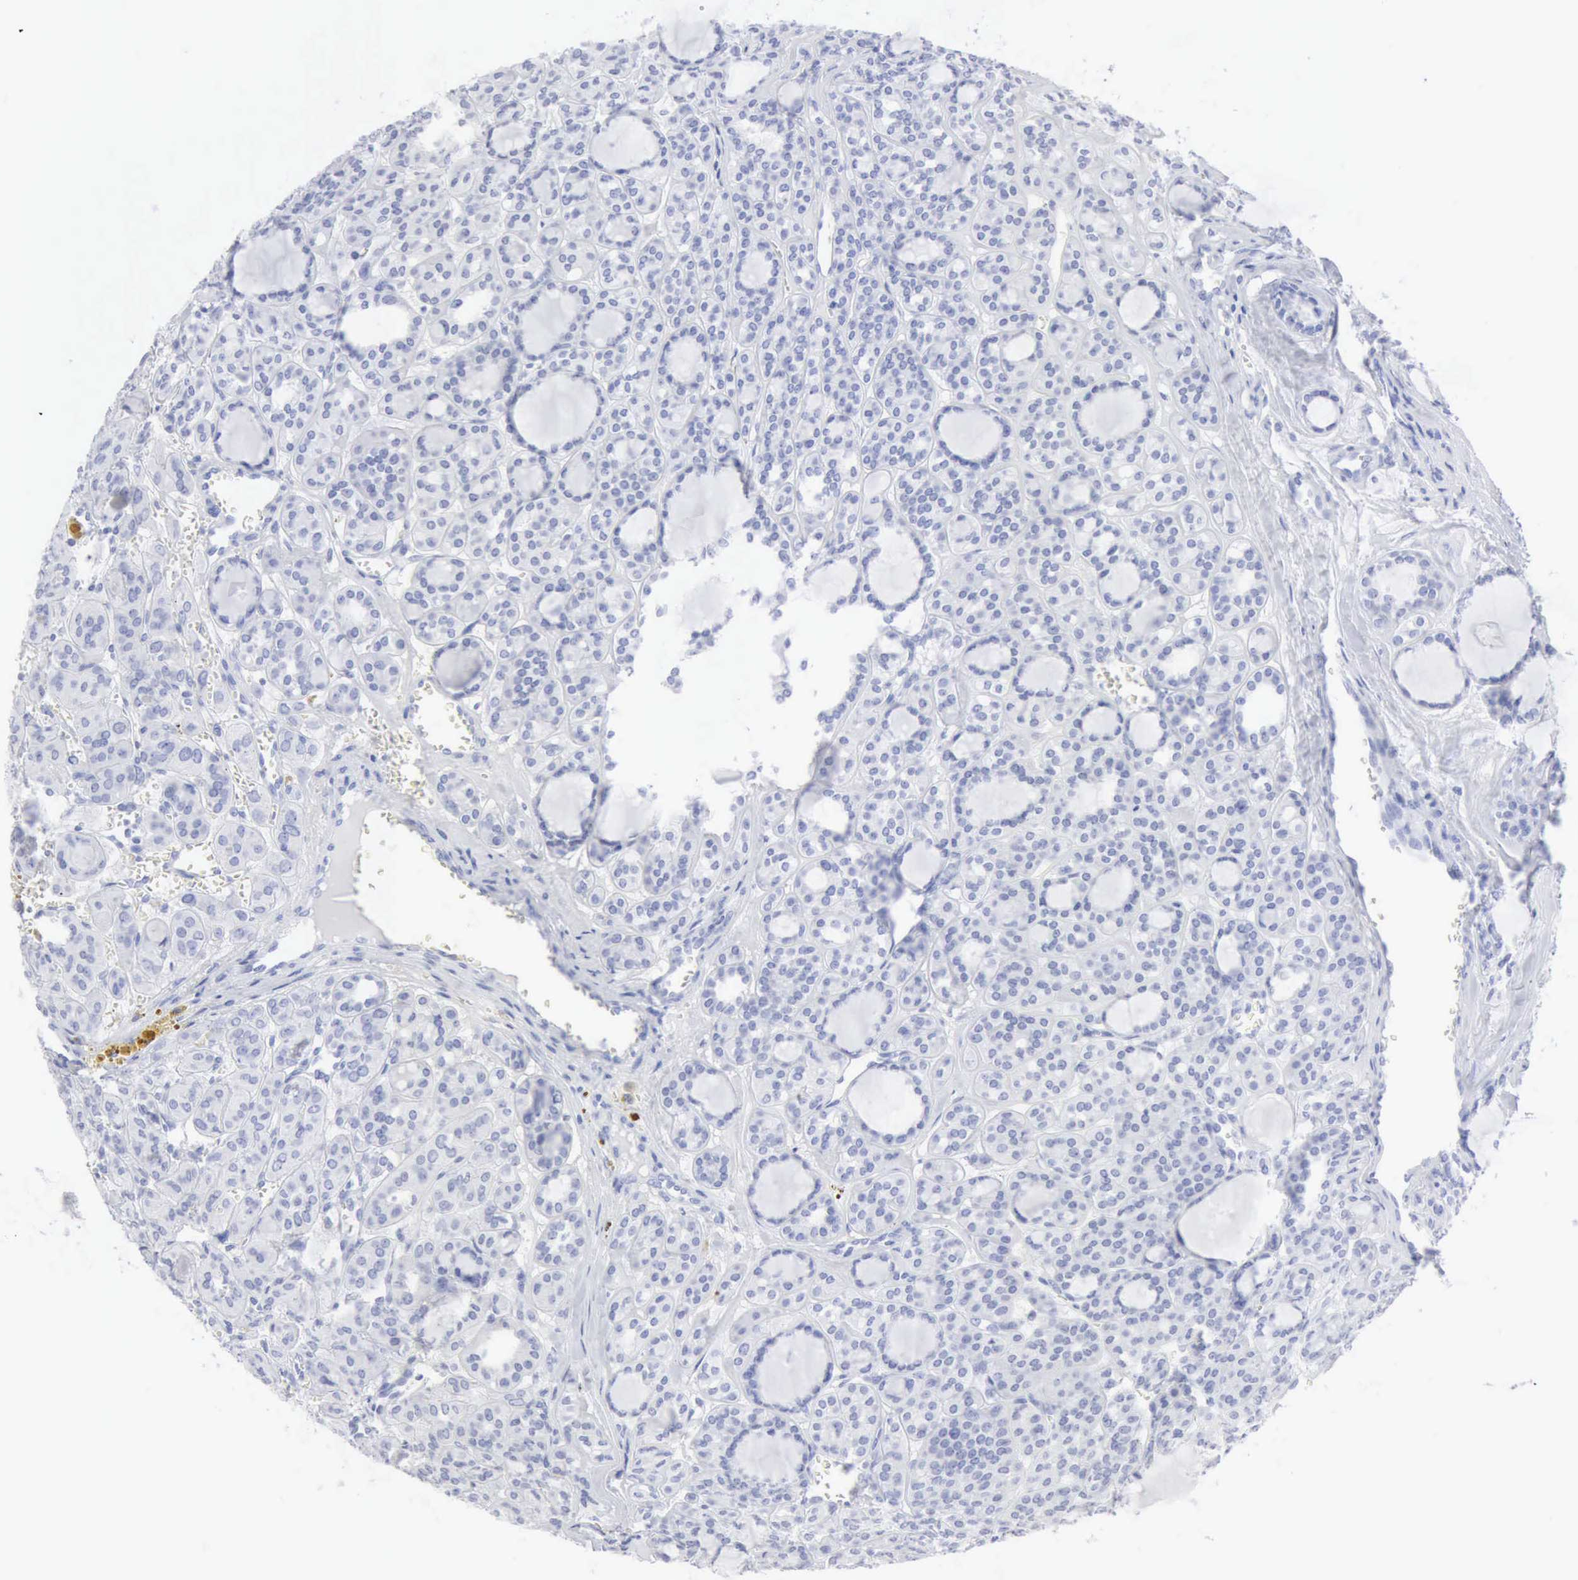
{"staining": {"intensity": "negative", "quantity": "none", "location": "none"}, "tissue": "thyroid cancer", "cell_type": "Tumor cells", "image_type": "cancer", "snomed": [{"axis": "morphology", "description": "Follicular adenoma carcinoma, NOS"}, {"axis": "topography", "description": "Thyroid gland"}], "caption": "Histopathology image shows no protein expression in tumor cells of follicular adenoma carcinoma (thyroid) tissue.", "gene": "CMA1", "patient": {"sex": "female", "age": 71}}